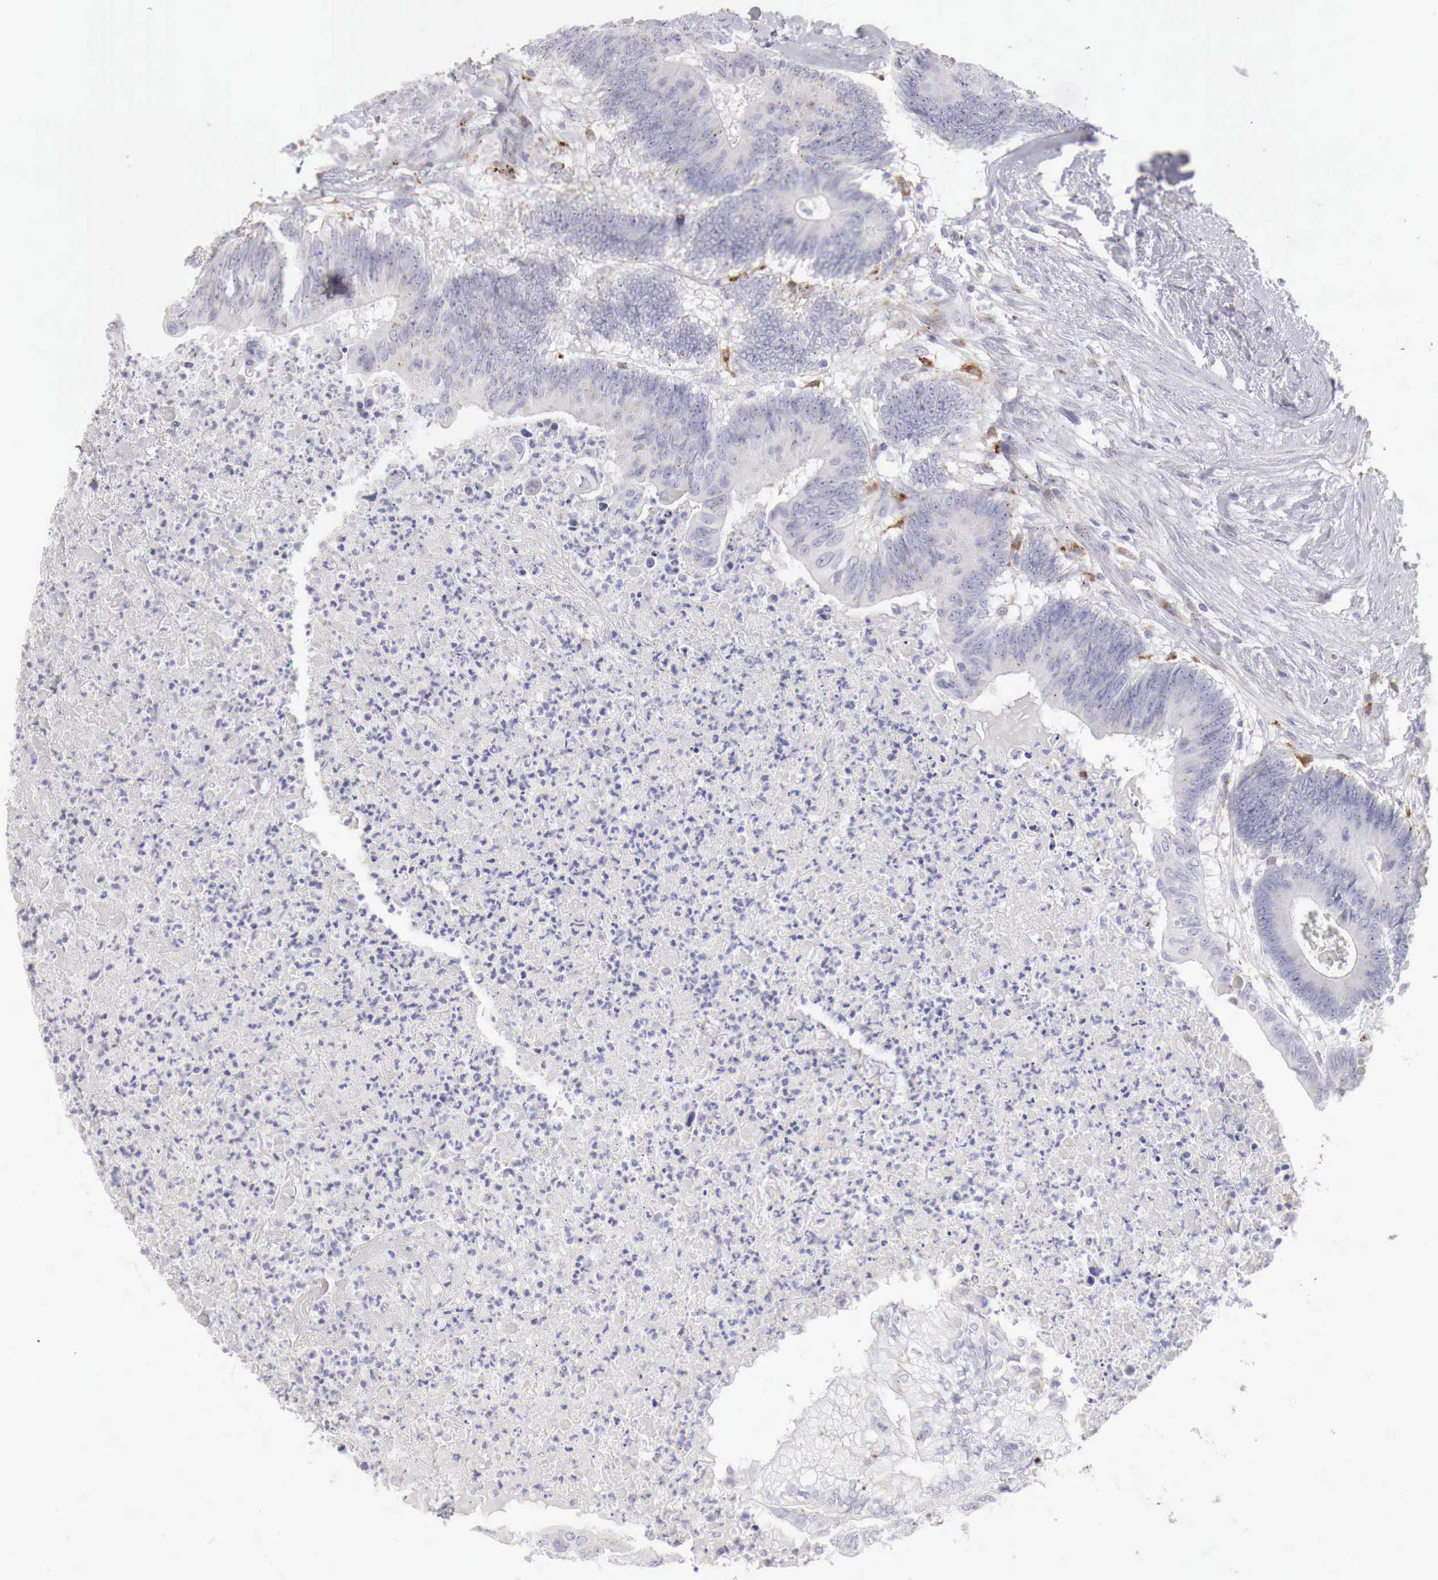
{"staining": {"intensity": "moderate", "quantity": "<25%", "location": "cytoplasmic/membranous"}, "tissue": "colorectal cancer", "cell_type": "Tumor cells", "image_type": "cancer", "snomed": [{"axis": "morphology", "description": "Adenocarcinoma, NOS"}, {"axis": "topography", "description": "Colon"}], "caption": "Human colorectal cancer stained for a protein (brown) reveals moderate cytoplasmic/membranous positive positivity in approximately <25% of tumor cells.", "gene": "GLA", "patient": {"sex": "male", "age": 65}}